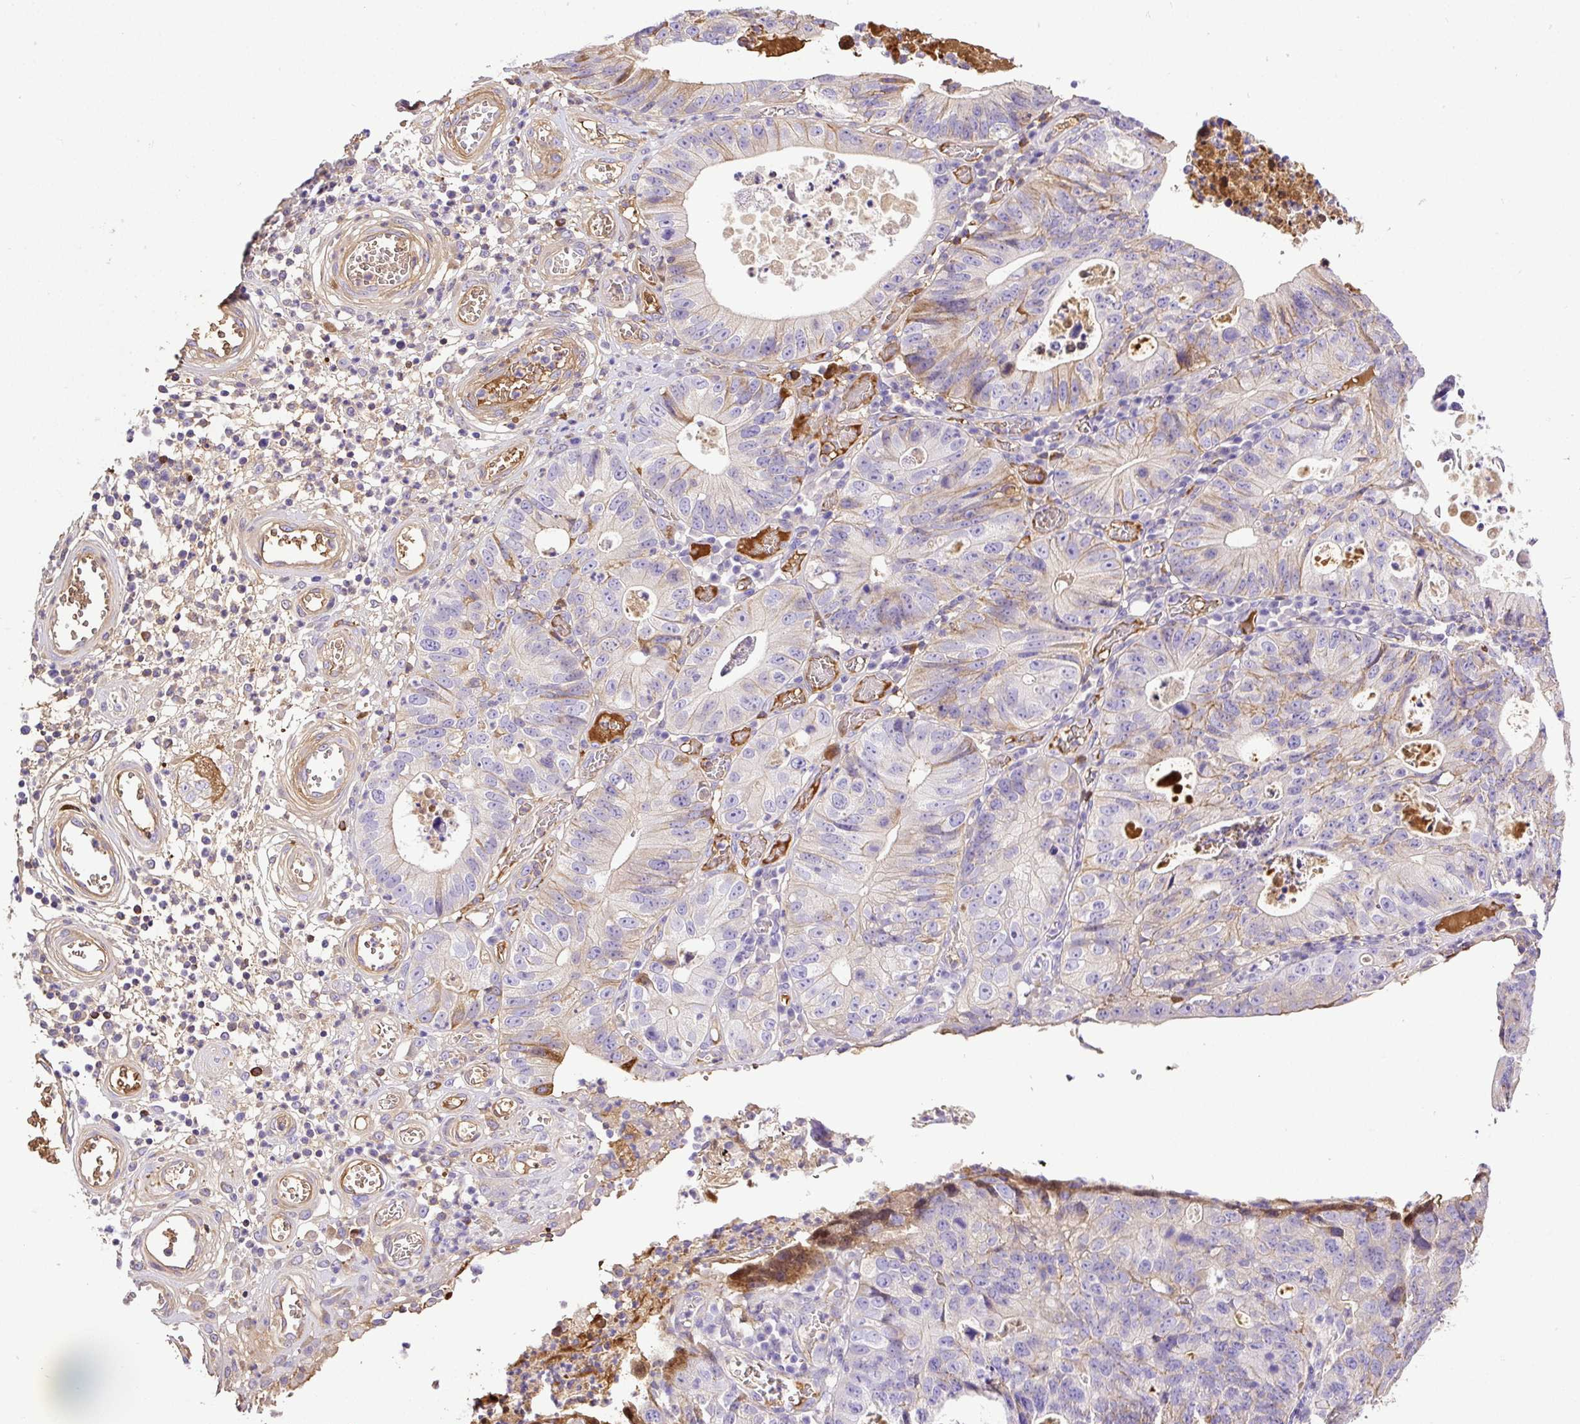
{"staining": {"intensity": "weak", "quantity": "25%-75%", "location": "cytoplasmic/membranous"}, "tissue": "stomach cancer", "cell_type": "Tumor cells", "image_type": "cancer", "snomed": [{"axis": "morphology", "description": "Adenocarcinoma, NOS"}, {"axis": "topography", "description": "Stomach"}], "caption": "Adenocarcinoma (stomach) was stained to show a protein in brown. There is low levels of weak cytoplasmic/membranous positivity in about 25%-75% of tumor cells. Nuclei are stained in blue.", "gene": "CLEC3B", "patient": {"sex": "male", "age": 59}}